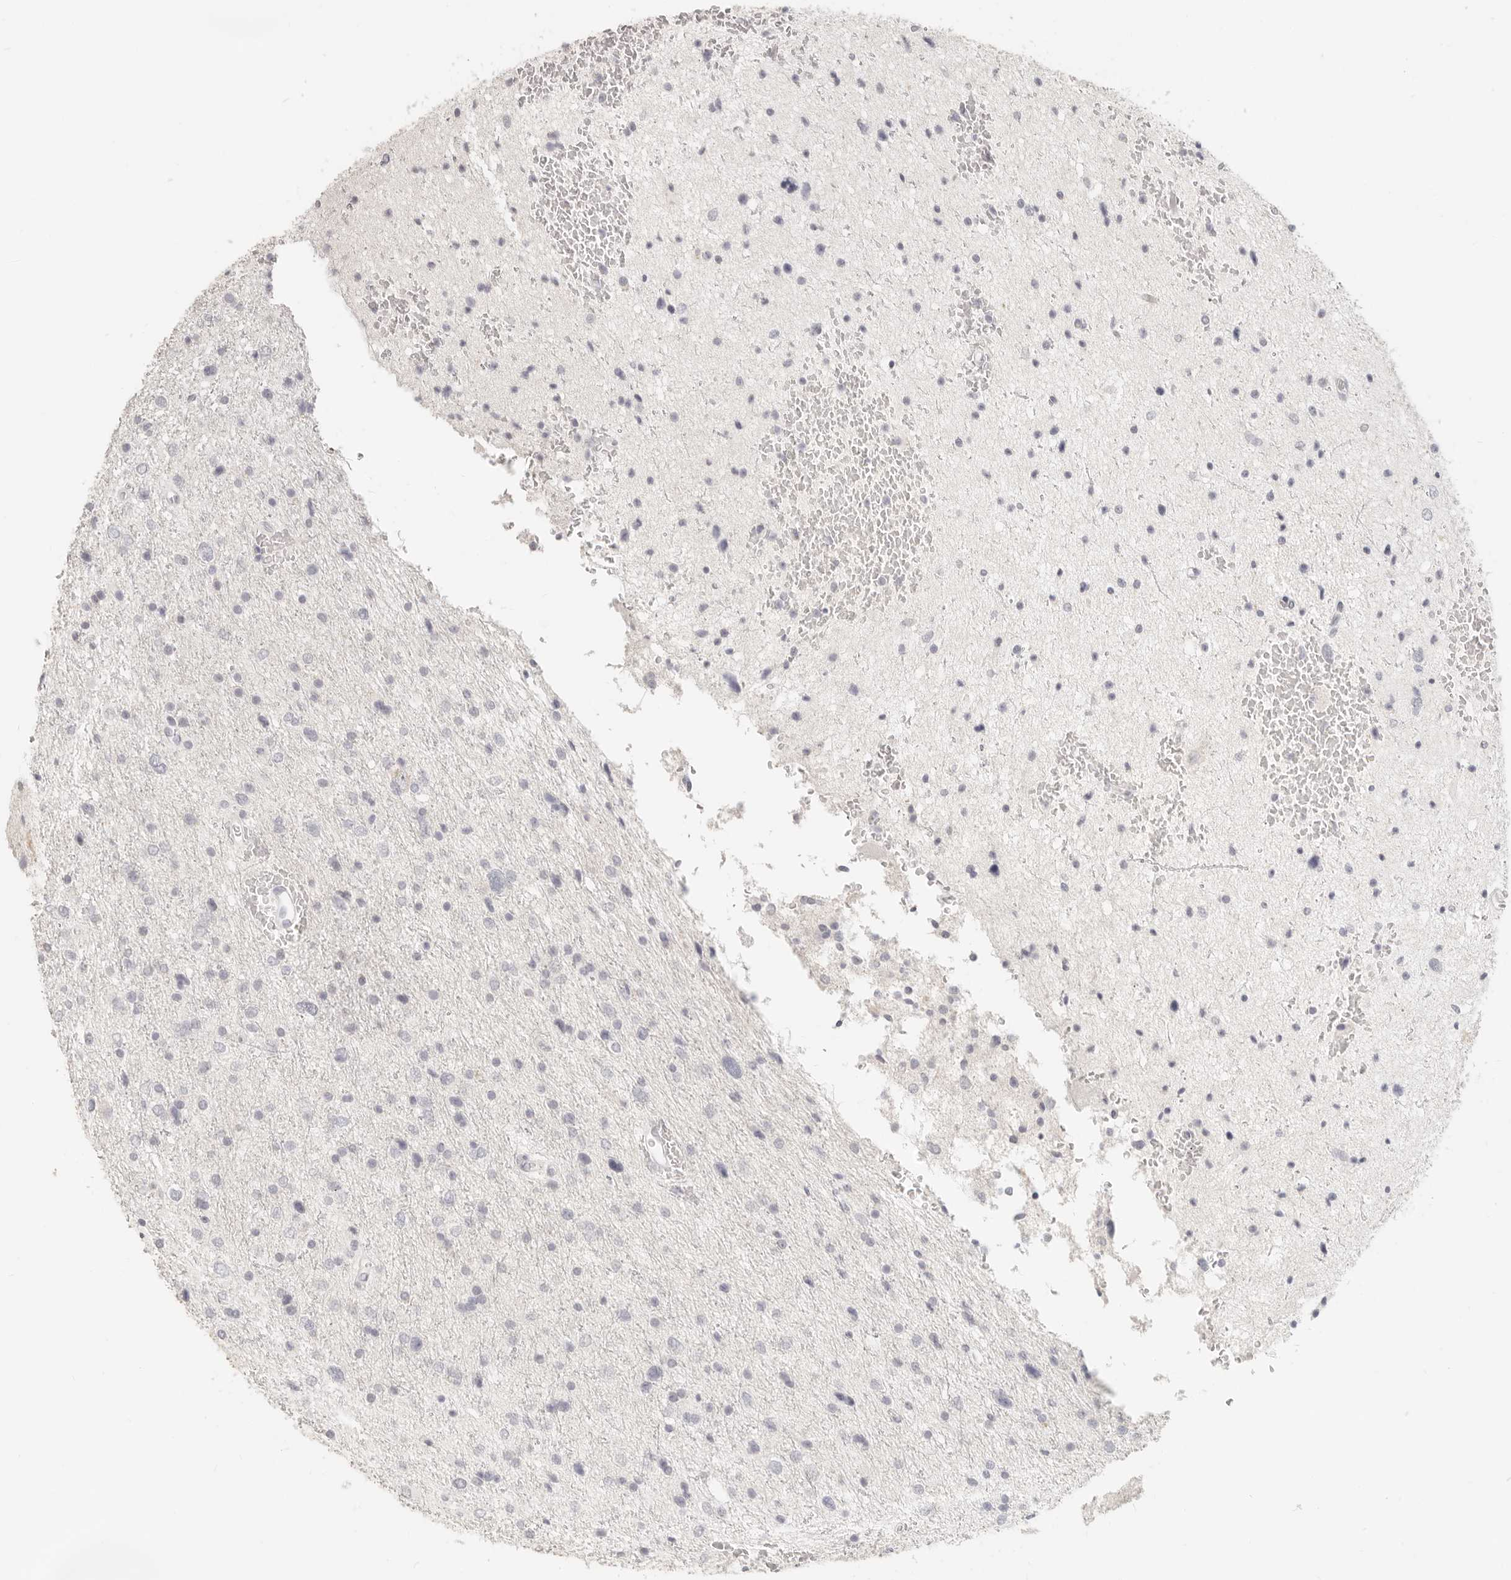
{"staining": {"intensity": "negative", "quantity": "none", "location": "none"}, "tissue": "glioma", "cell_type": "Tumor cells", "image_type": "cancer", "snomed": [{"axis": "morphology", "description": "Glioma, malignant, Low grade"}, {"axis": "topography", "description": "Cerebral cortex"}], "caption": "The micrograph exhibits no staining of tumor cells in glioma.", "gene": "EPCAM", "patient": {"sex": "female", "age": 39}}